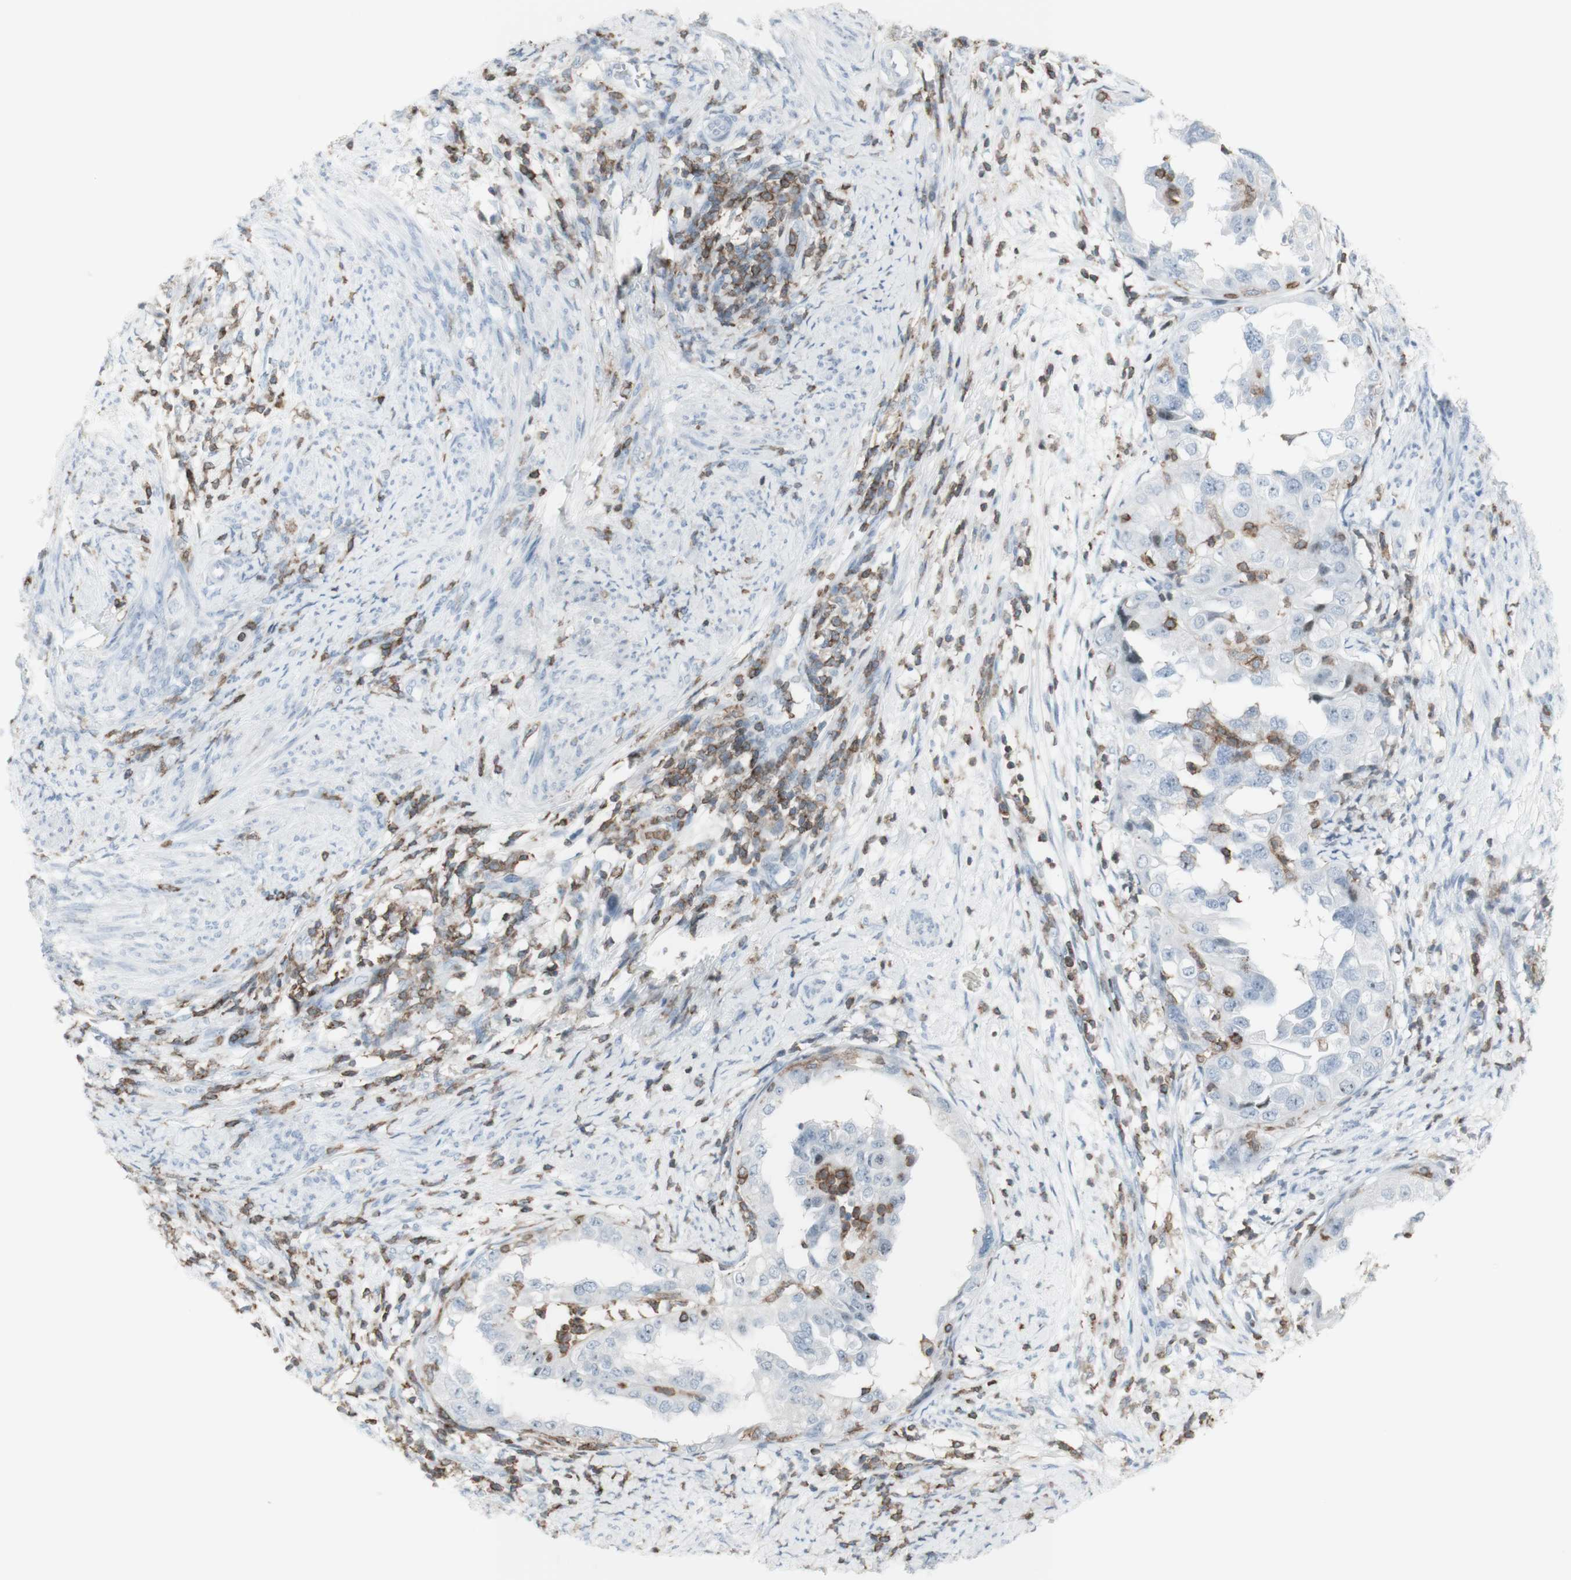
{"staining": {"intensity": "negative", "quantity": "none", "location": "none"}, "tissue": "endometrial cancer", "cell_type": "Tumor cells", "image_type": "cancer", "snomed": [{"axis": "morphology", "description": "Adenocarcinoma, NOS"}, {"axis": "topography", "description": "Endometrium"}], "caption": "Immunohistochemistry of endometrial adenocarcinoma demonstrates no staining in tumor cells. (DAB immunohistochemistry (IHC) with hematoxylin counter stain).", "gene": "NRG1", "patient": {"sex": "female", "age": 85}}